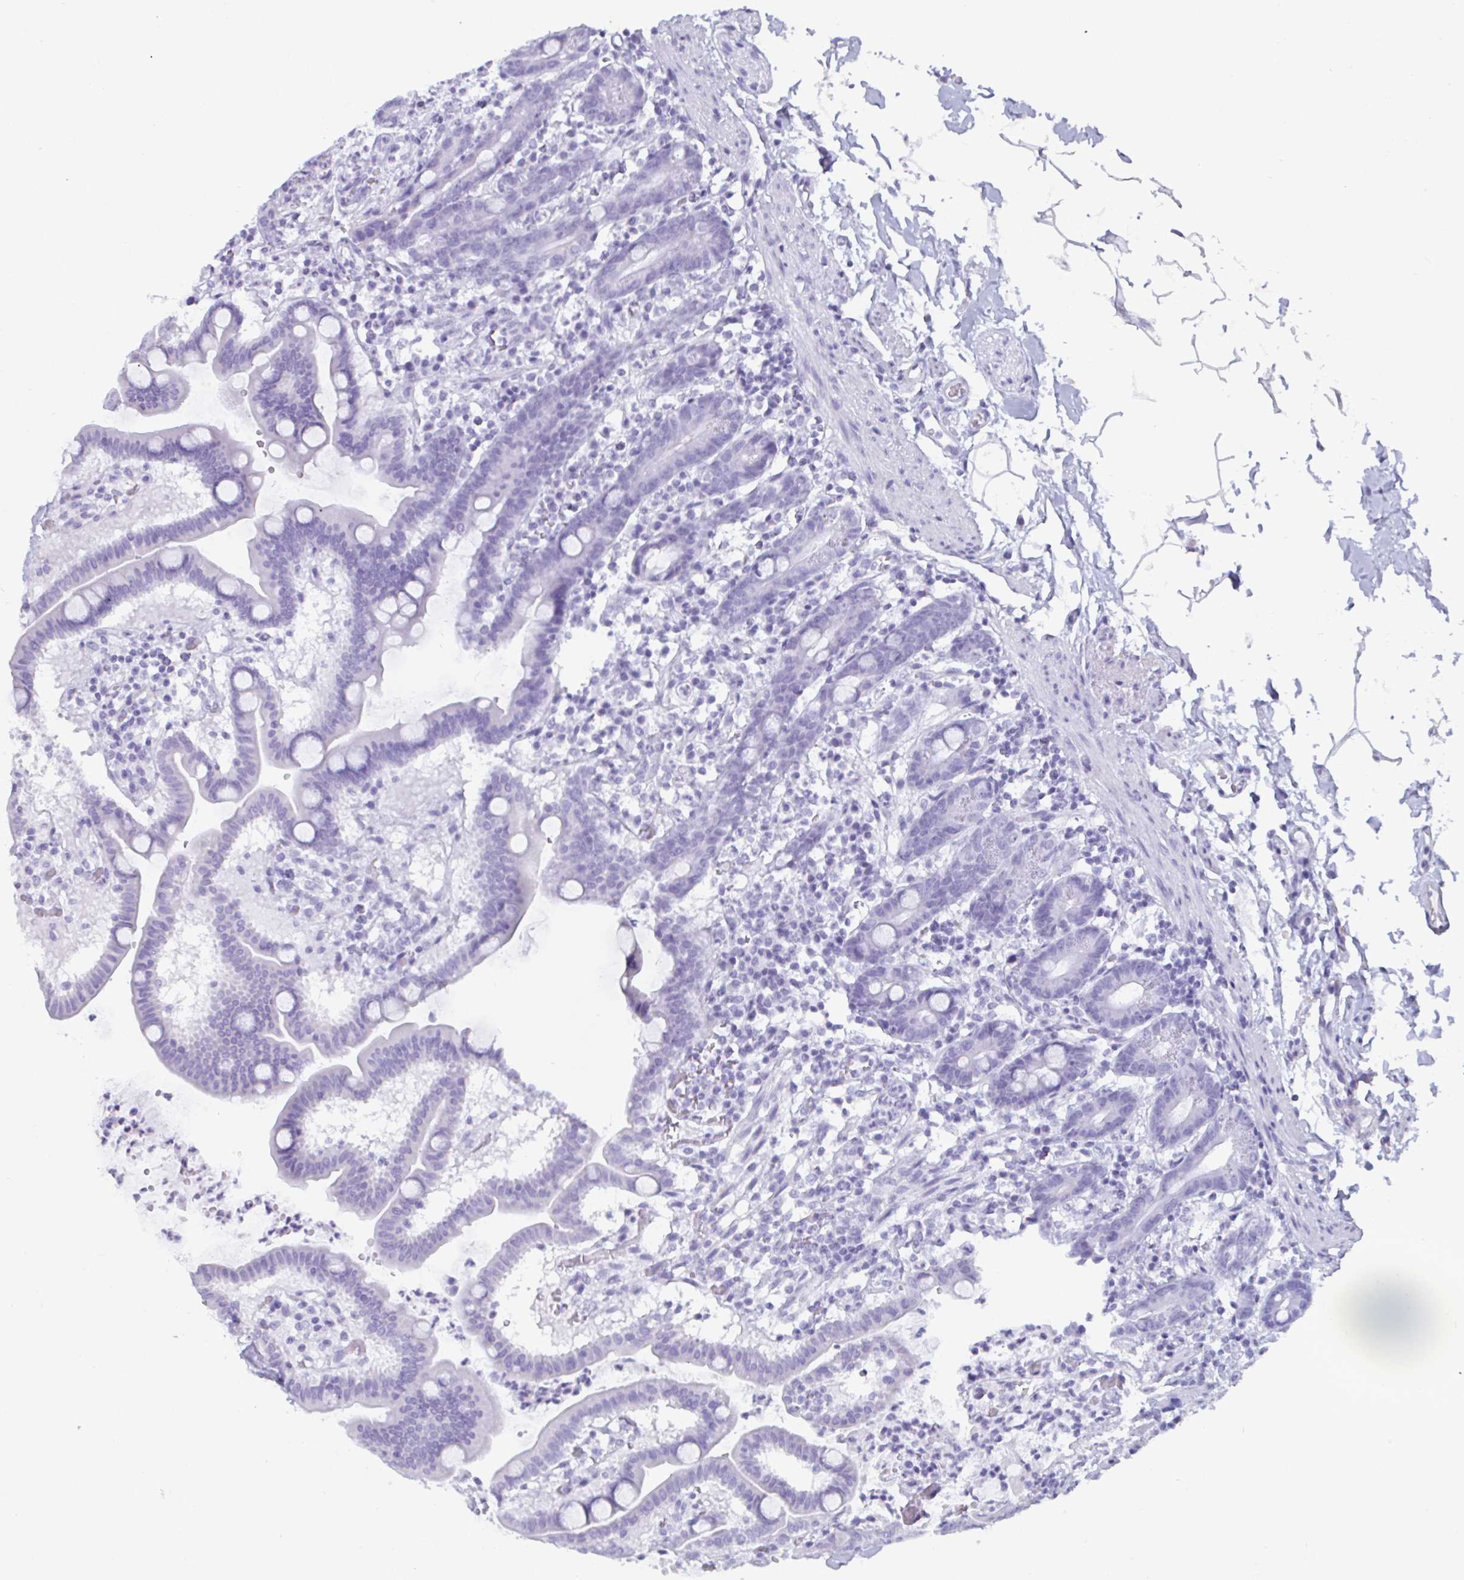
{"staining": {"intensity": "negative", "quantity": "none", "location": "none"}, "tissue": "duodenum", "cell_type": "Glandular cells", "image_type": "normal", "snomed": [{"axis": "morphology", "description": "Normal tissue, NOS"}, {"axis": "topography", "description": "Pancreas"}, {"axis": "topography", "description": "Duodenum"}], "caption": "The immunohistochemistry photomicrograph has no significant staining in glandular cells of duodenum. Nuclei are stained in blue.", "gene": "CREG2", "patient": {"sex": "male", "age": 59}}